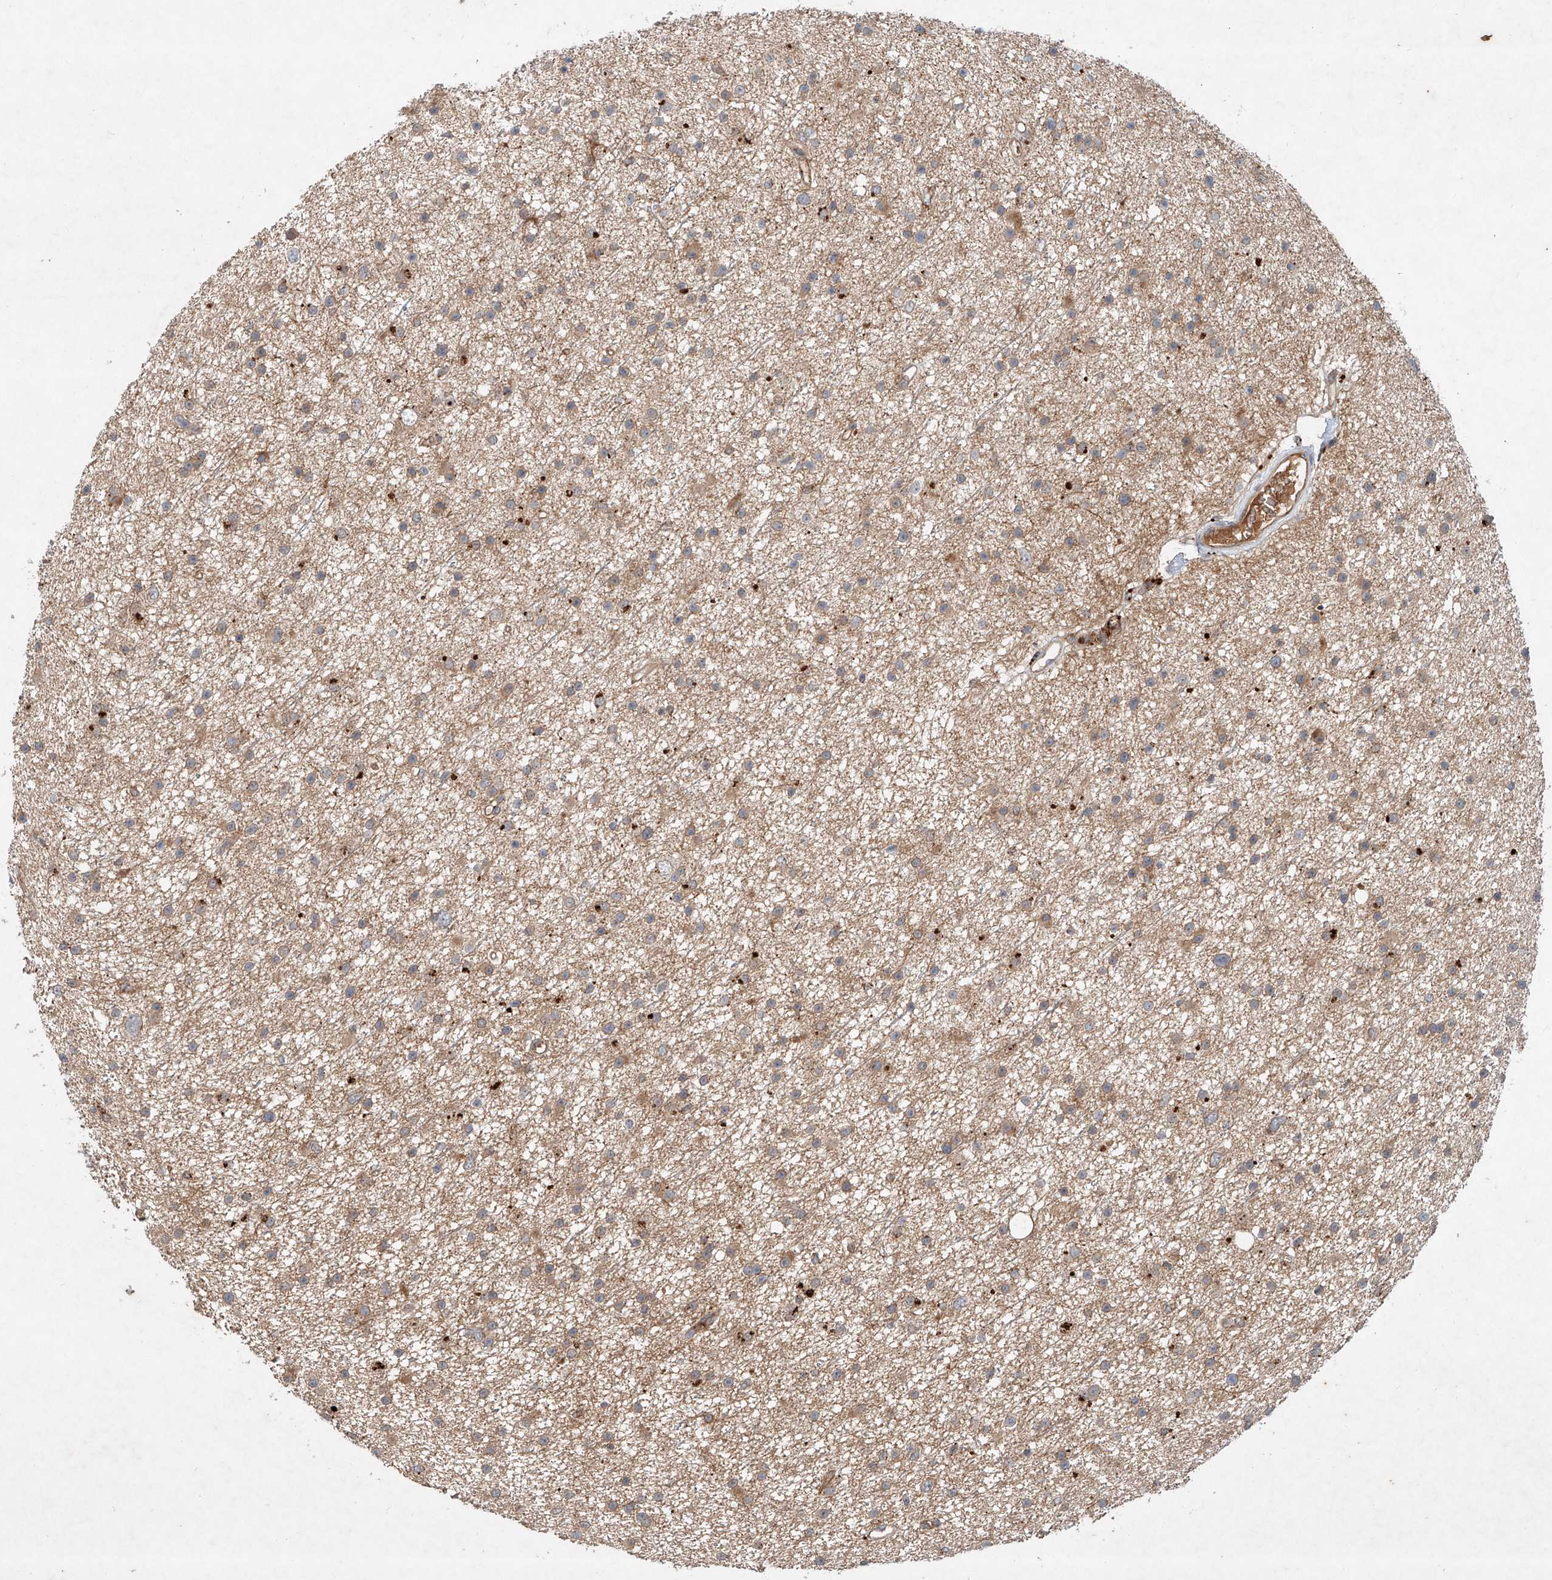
{"staining": {"intensity": "moderate", "quantity": ">75%", "location": "cytoplasmic/membranous"}, "tissue": "glioma", "cell_type": "Tumor cells", "image_type": "cancer", "snomed": [{"axis": "morphology", "description": "Glioma, malignant, Low grade"}, {"axis": "topography", "description": "Cerebral cortex"}], "caption": "A brown stain shows moderate cytoplasmic/membranous expression of a protein in low-grade glioma (malignant) tumor cells.", "gene": "IER5", "patient": {"sex": "female", "age": 39}}